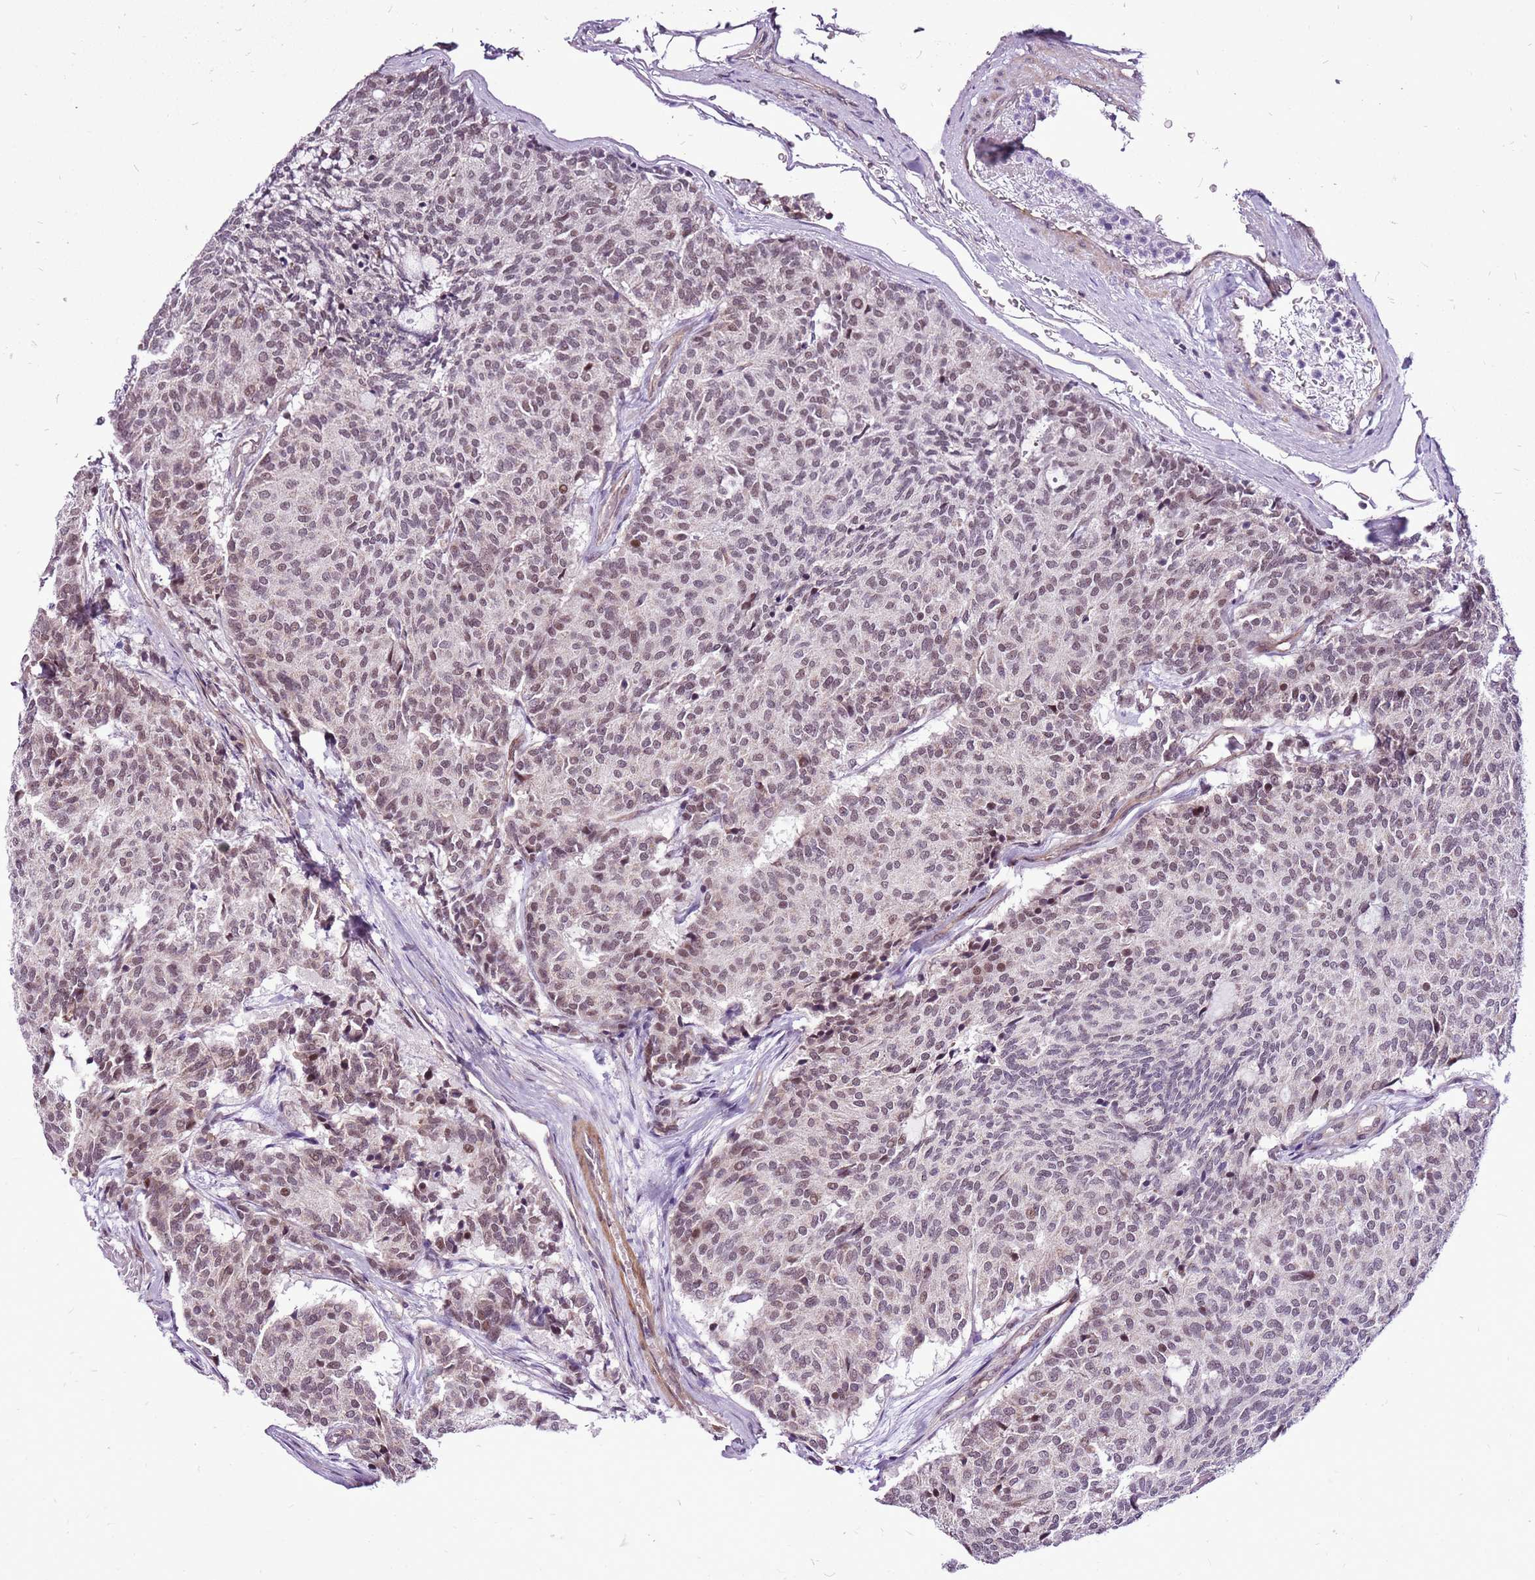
{"staining": {"intensity": "weak", "quantity": ">75%", "location": "nuclear"}, "tissue": "carcinoid", "cell_type": "Tumor cells", "image_type": "cancer", "snomed": [{"axis": "morphology", "description": "Carcinoid, malignant, NOS"}, {"axis": "topography", "description": "Pancreas"}], "caption": "There is low levels of weak nuclear expression in tumor cells of malignant carcinoid, as demonstrated by immunohistochemical staining (brown color).", "gene": "CCDC166", "patient": {"sex": "female", "age": 54}}